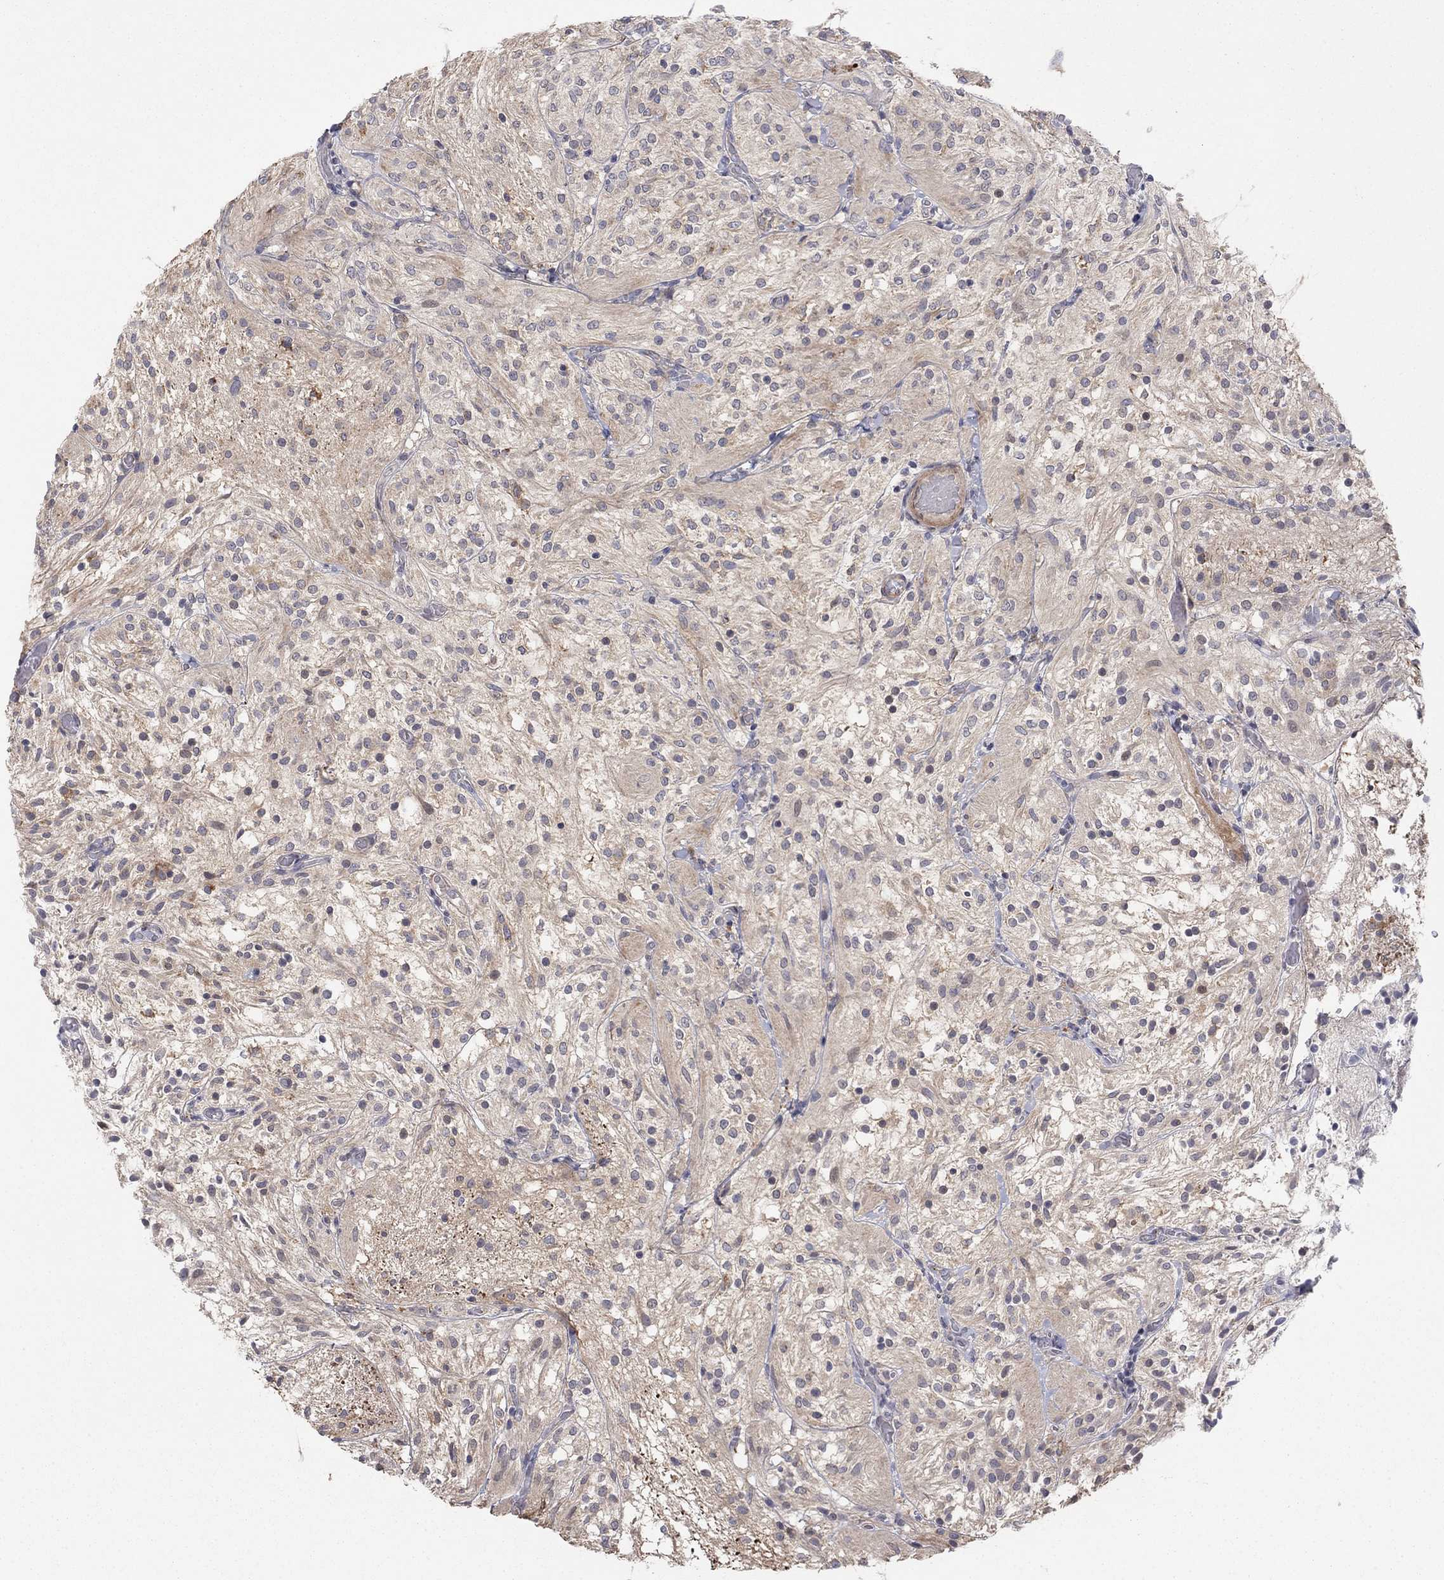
{"staining": {"intensity": "moderate", "quantity": "<25%", "location": "cytoplasmic/membranous"}, "tissue": "glioma", "cell_type": "Tumor cells", "image_type": "cancer", "snomed": [{"axis": "morphology", "description": "Glioma, malignant, Low grade"}, {"axis": "topography", "description": "Brain"}], "caption": "Low-grade glioma (malignant) was stained to show a protein in brown. There is low levels of moderate cytoplasmic/membranous expression in about <25% of tumor cells.", "gene": "AMN1", "patient": {"sex": "male", "age": 3}}